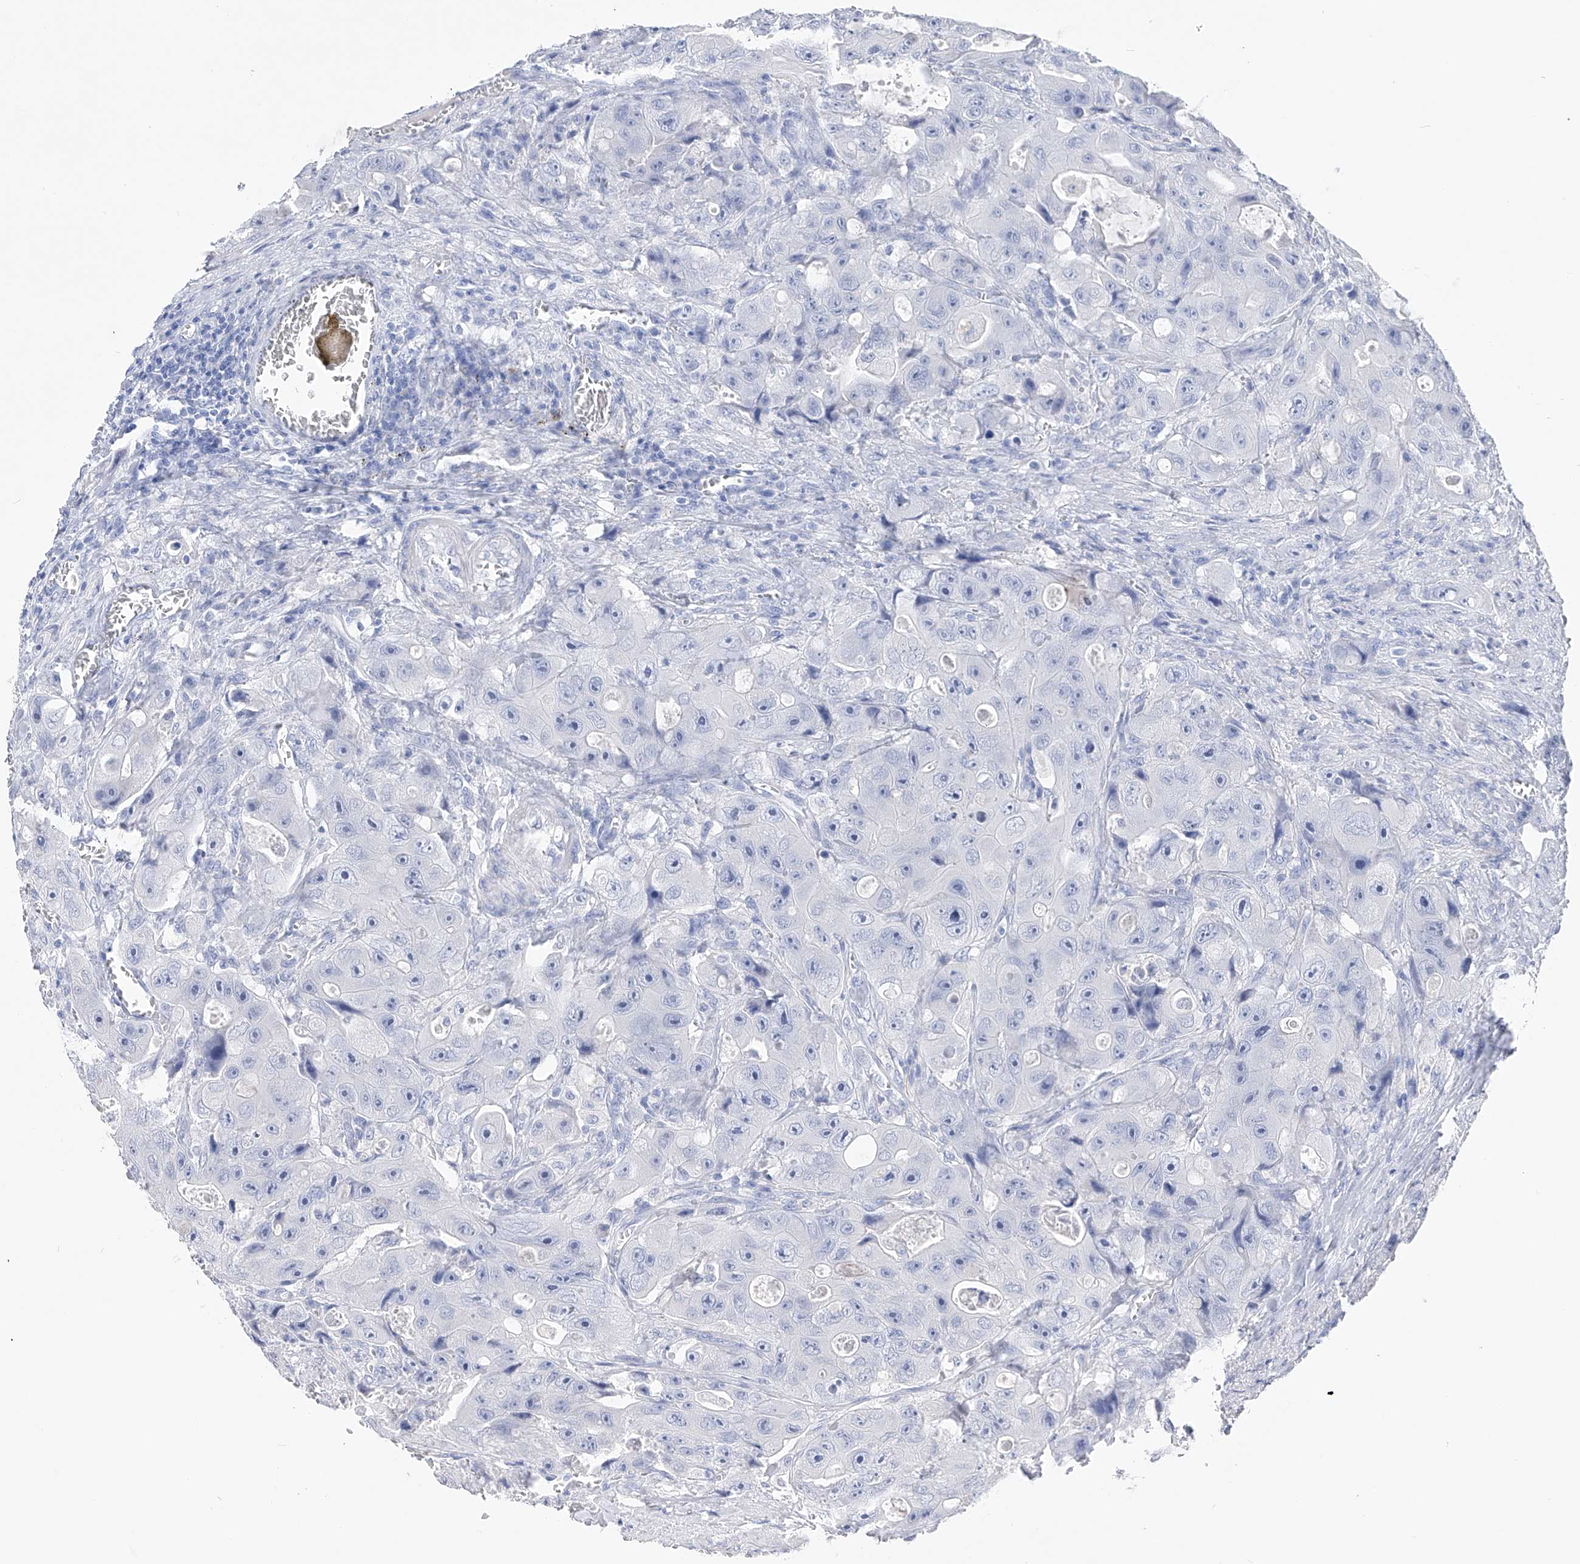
{"staining": {"intensity": "negative", "quantity": "none", "location": "none"}, "tissue": "colorectal cancer", "cell_type": "Tumor cells", "image_type": "cancer", "snomed": [{"axis": "morphology", "description": "Adenocarcinoma, NOS"}, {"axis": "topography", "description": "Colon"}], "caption": "Colorectal cancer was stained to show a protein in brown. There is no significant expression in tumor cells. (Immunohistochemistry, brightfield microscopy, high magnification).", "gene": "ADRA1A", "patient": {"sex": "female", "age": 46}}